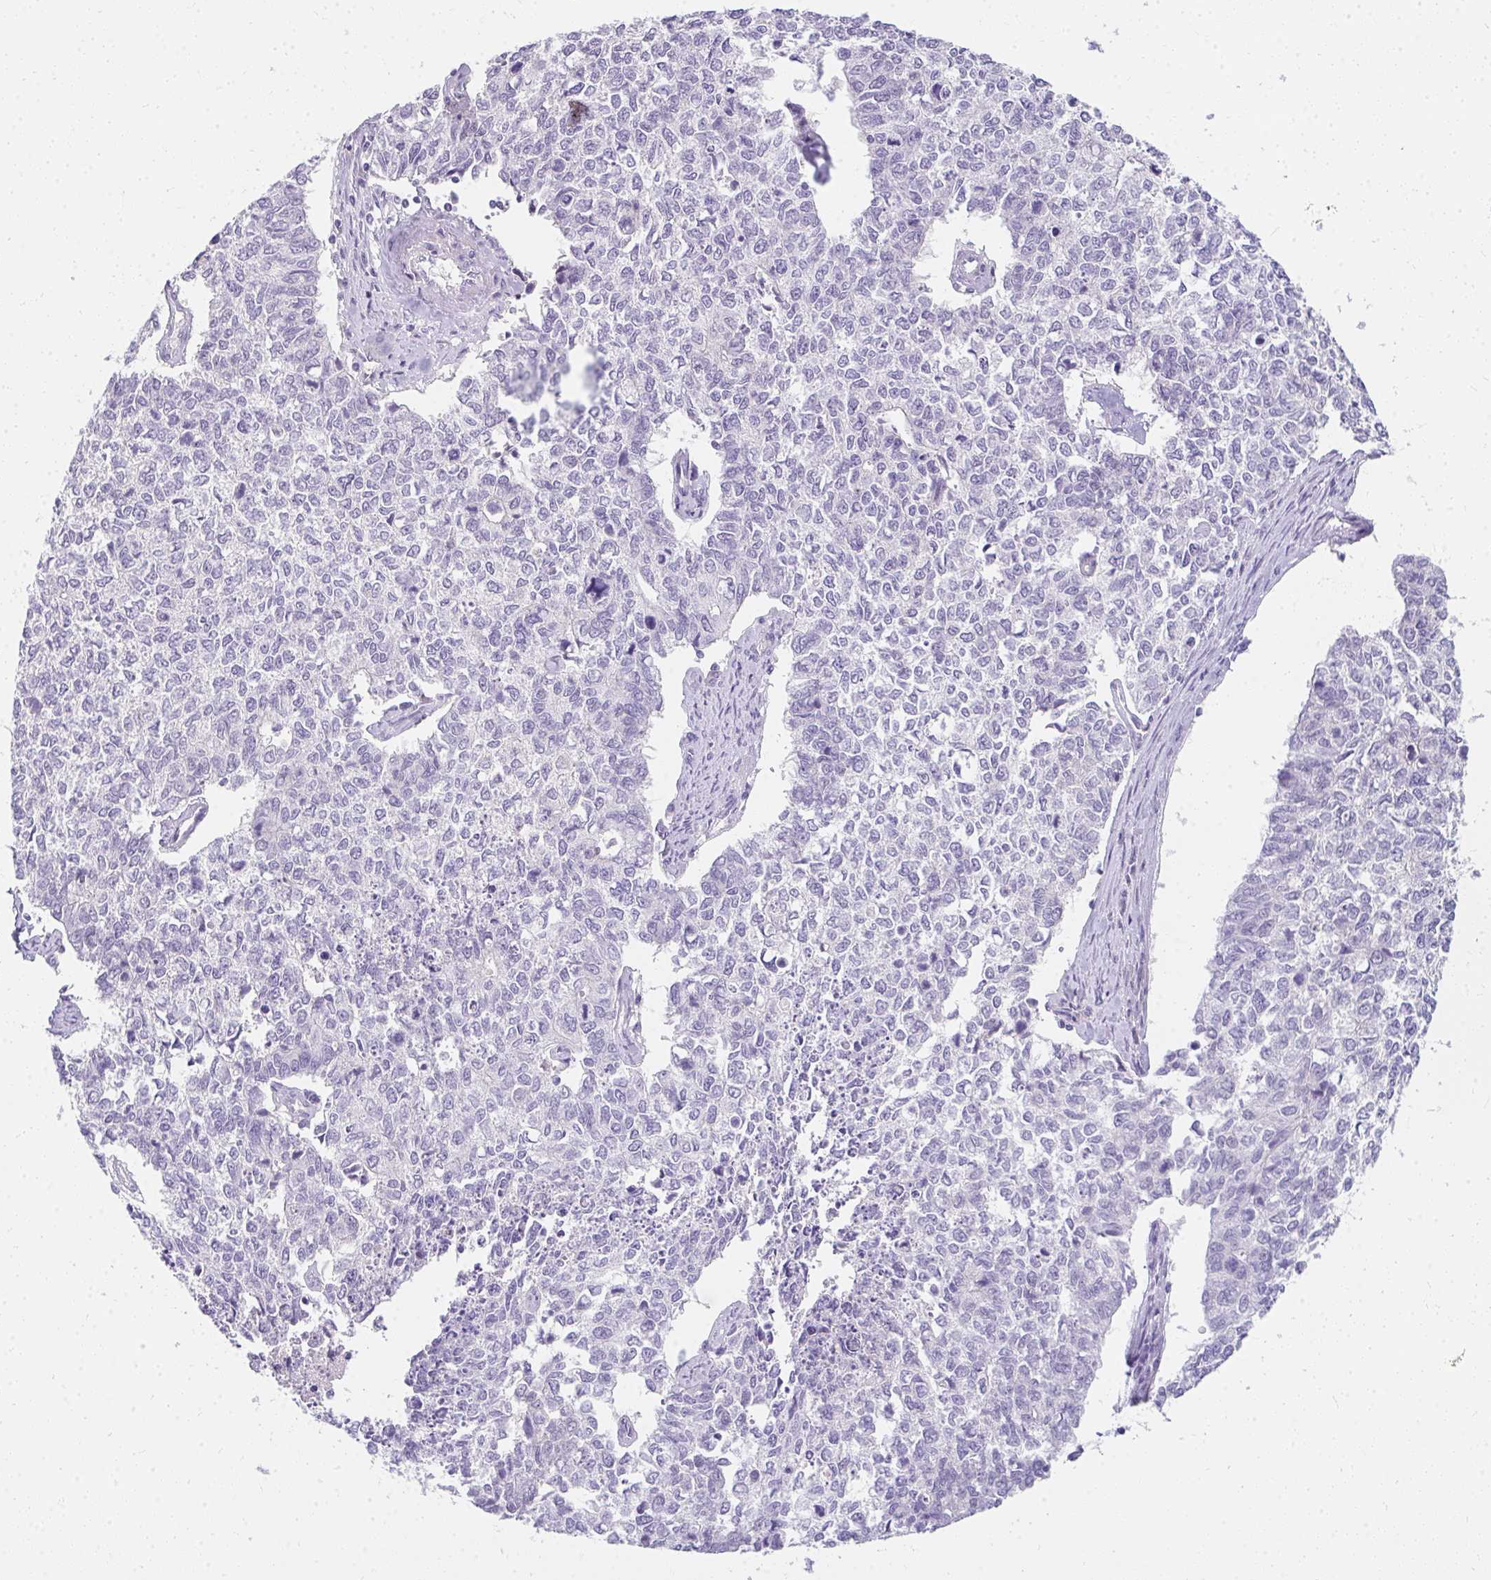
{"staining": {"intensity": "negative", "quantity": "none", "location": "none"}, "tissue": "cervical cancer", "cell_type": "Tumor cells", "image_type": "cancer", "snomed": [{"axis": "morphology", "description": "Adenocarcinoma, NOS"}, {"axis": "topography", "description": "Cervix"}], "caption": "High power microscopy micrograph of an IHC image of cervical cancer, revealing no significant expression in tumor cells.", "gene": "PPP1R3G", "patient": {"sex": "female", "age": 63}}